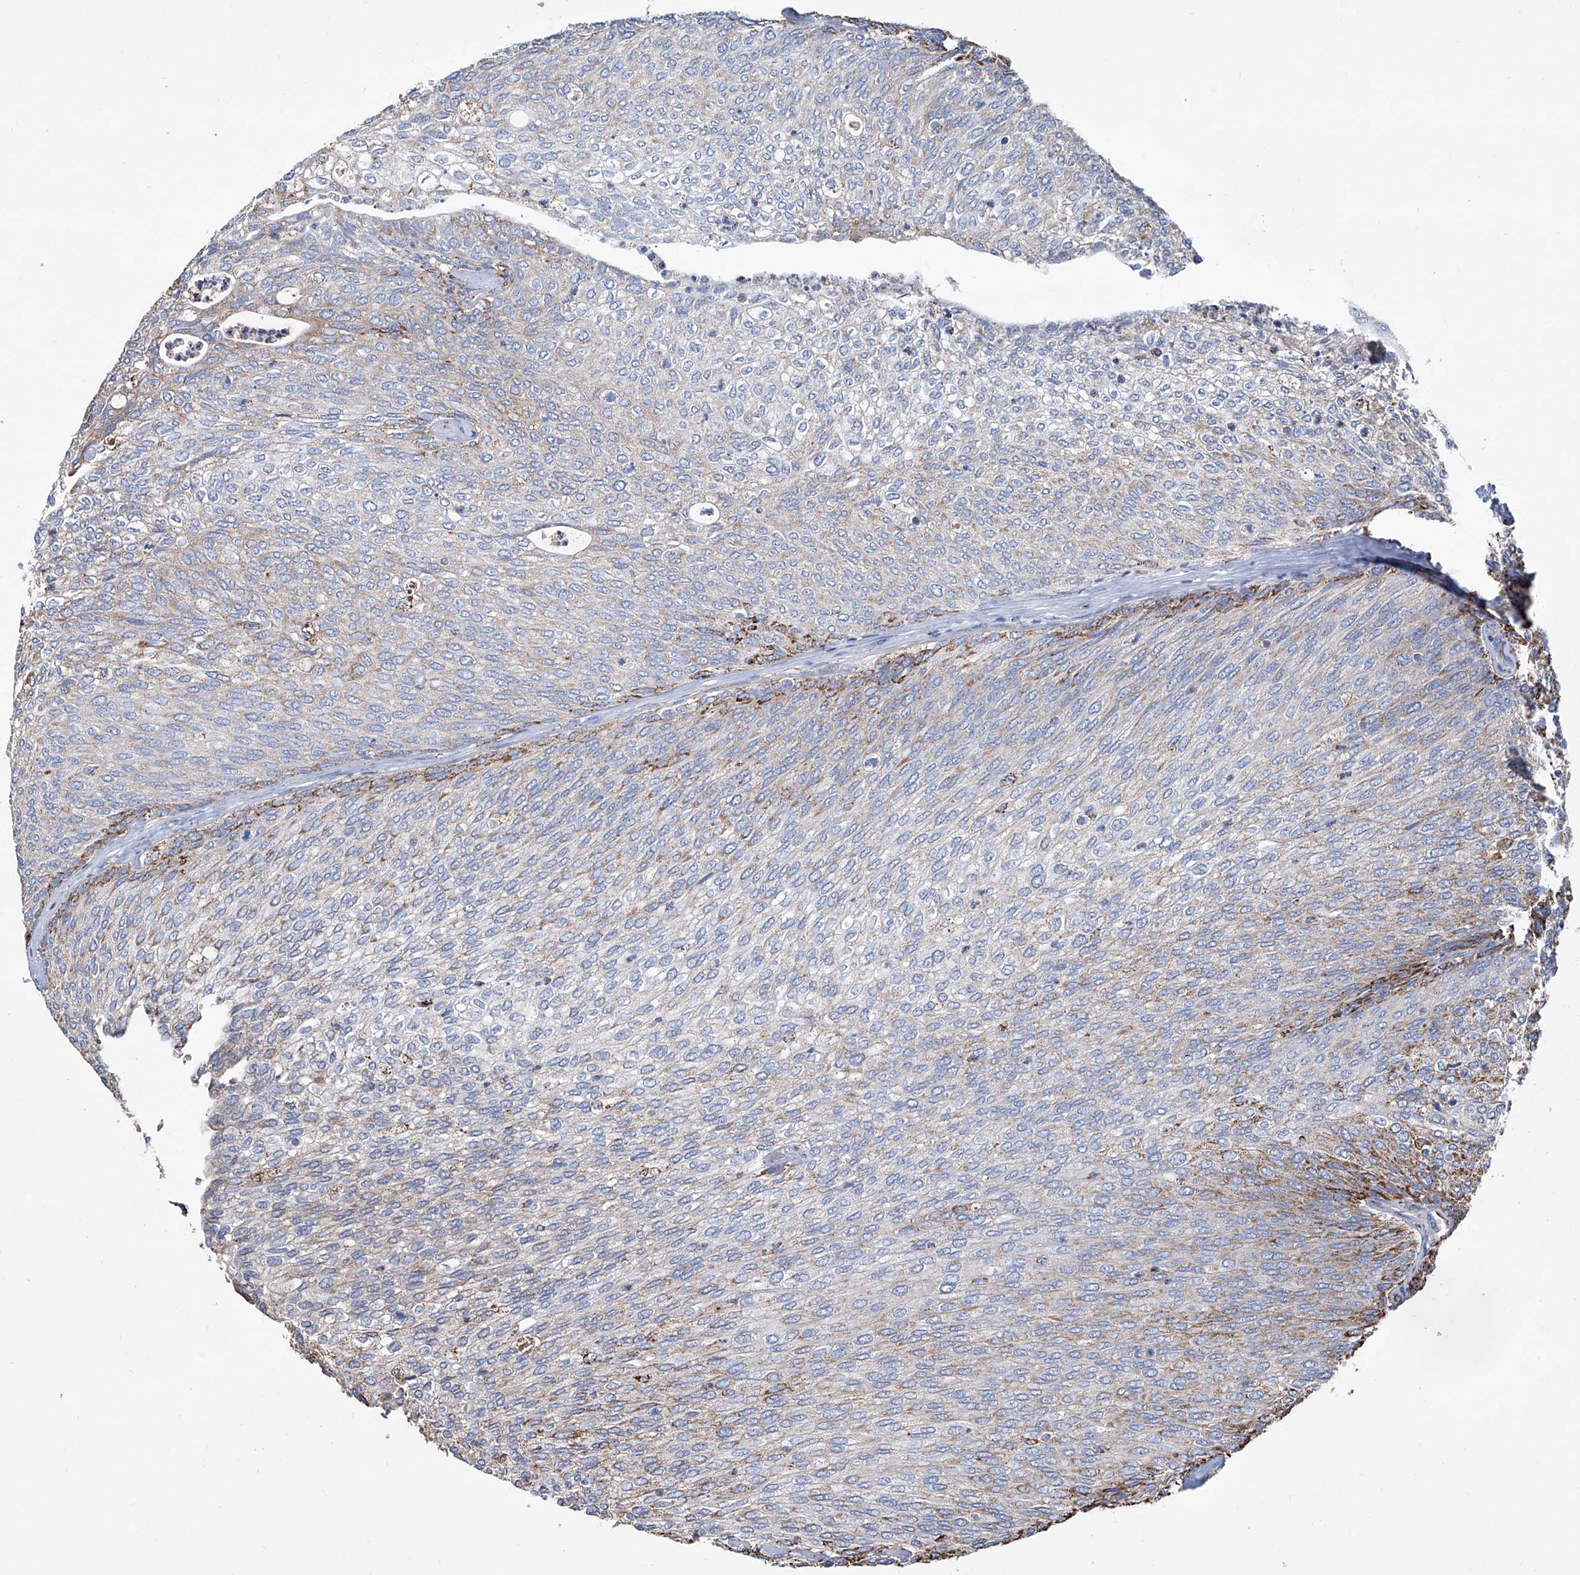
{"staining": {"intensity": "moderate", "quantity": "<25%", "location": "cytoplasmic/membranous"}, "tissue": "urothelial cancer", "cell_type": "Tumor cells", "image_type": "cancer", "snomed": [{"axis": "morphology", "description": "Urothelial carcinoma, Low grade"}, {"axis": "topography", "description": "Urinary bladder"}], "caption": "Approximately <25% of tumor cells in urothelial cancer exhibit moderate cytoplasmic/membranous protein staining as visualized by brown immunohistochemical staining.", "gene": "NHS", "patient": {"sex": "female", "age": 79}}